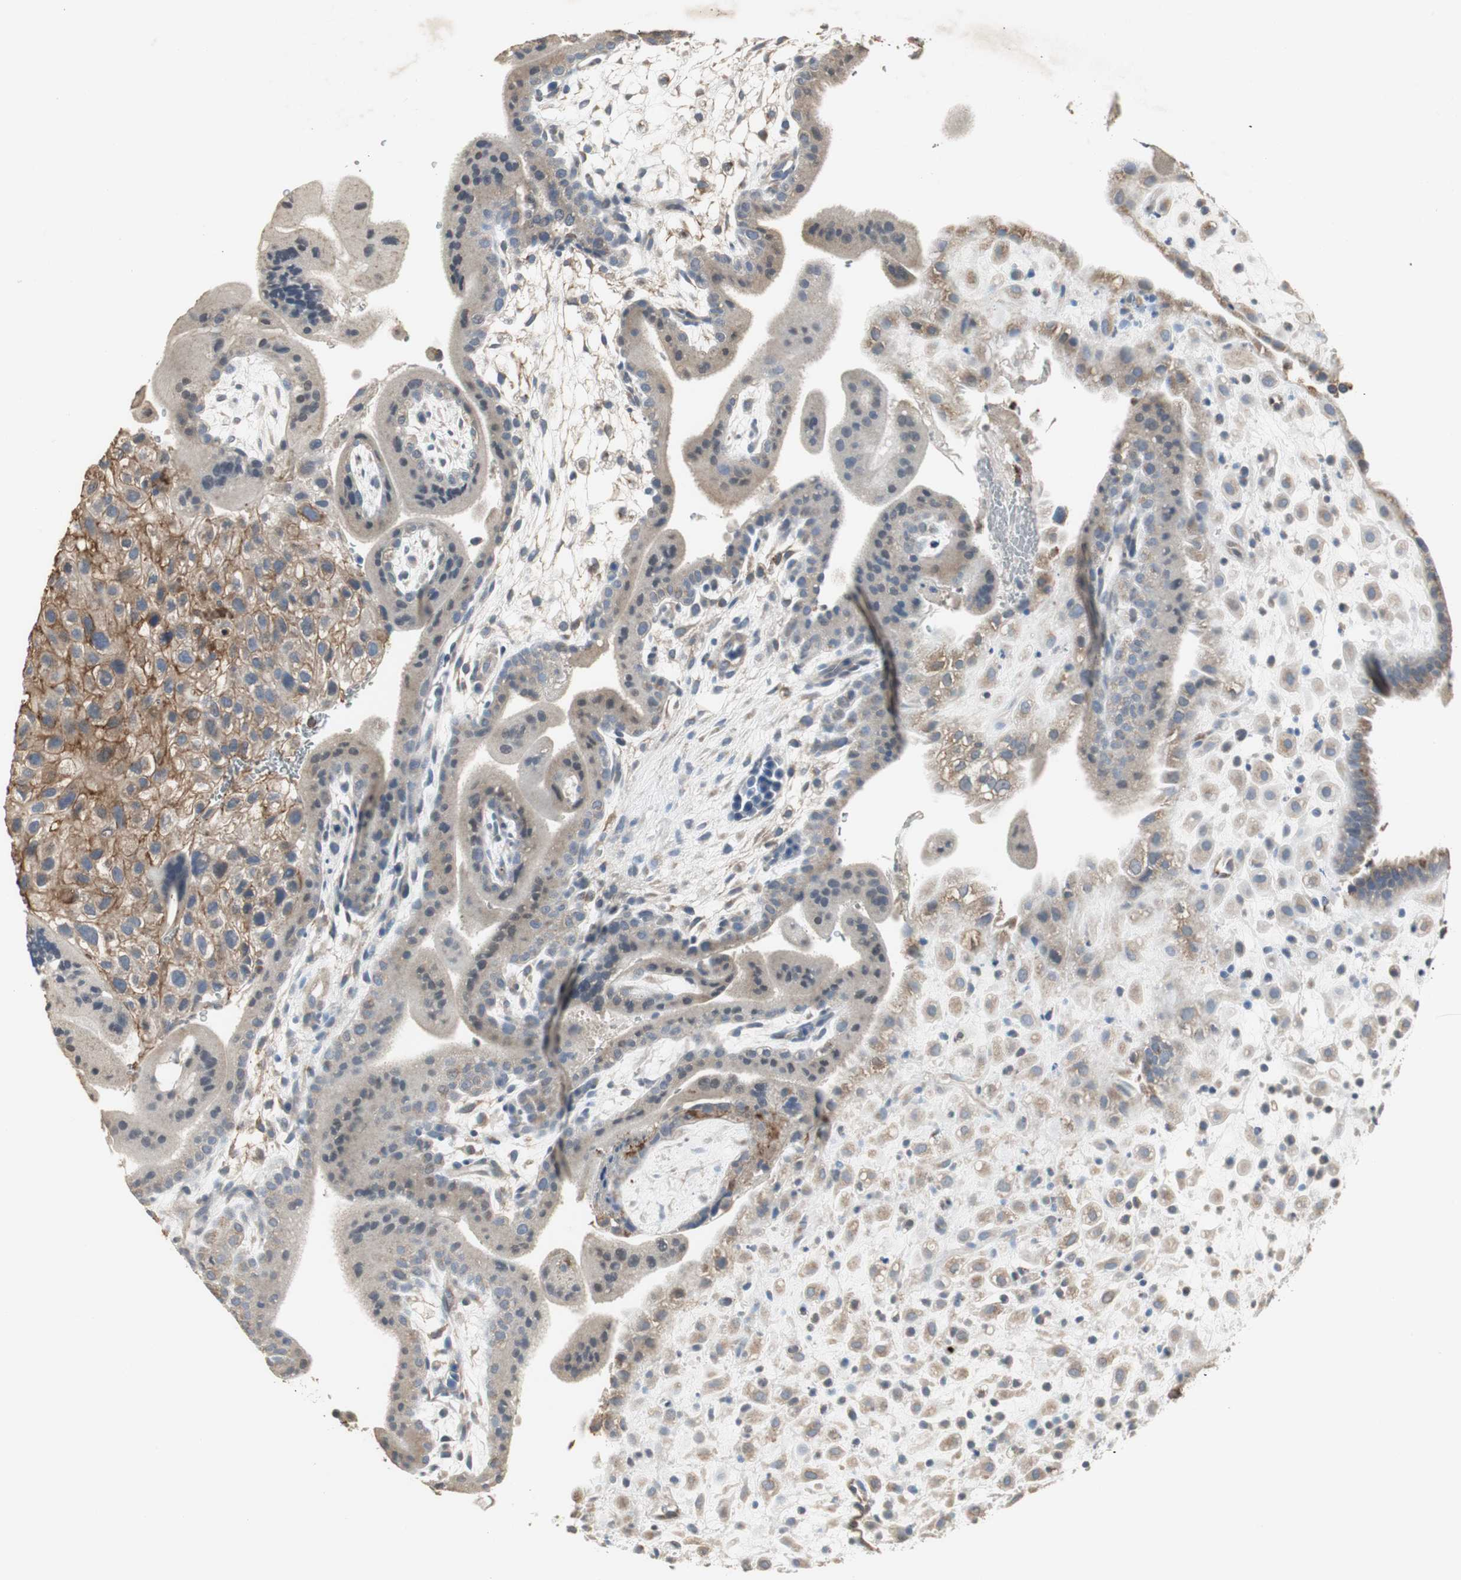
{"staining": {"intensity": "moderate", "quantity": "25%-75%", "location": "cytoplasmic/membranous"}, "tissue": "placenta", "cell_type": "Decidual cells", "image_type": "normal", "snomed": [{"axis": "morphology", "description": "Normal tissue, NOS"}, {"axis": "topography", "description": "Placenta"}], "caption": "DAB (3,3'-diaminobenzidine) immunohistochemical staining of benign human placenta shows moderate cytoplasmic/membranous protein staining in approximately 25%-75% of decidual cells. (DAB IHC with brightfield microscopy, high magnification).", "gene": "JTB", "patient": {"sex": "female", "age": 35}}